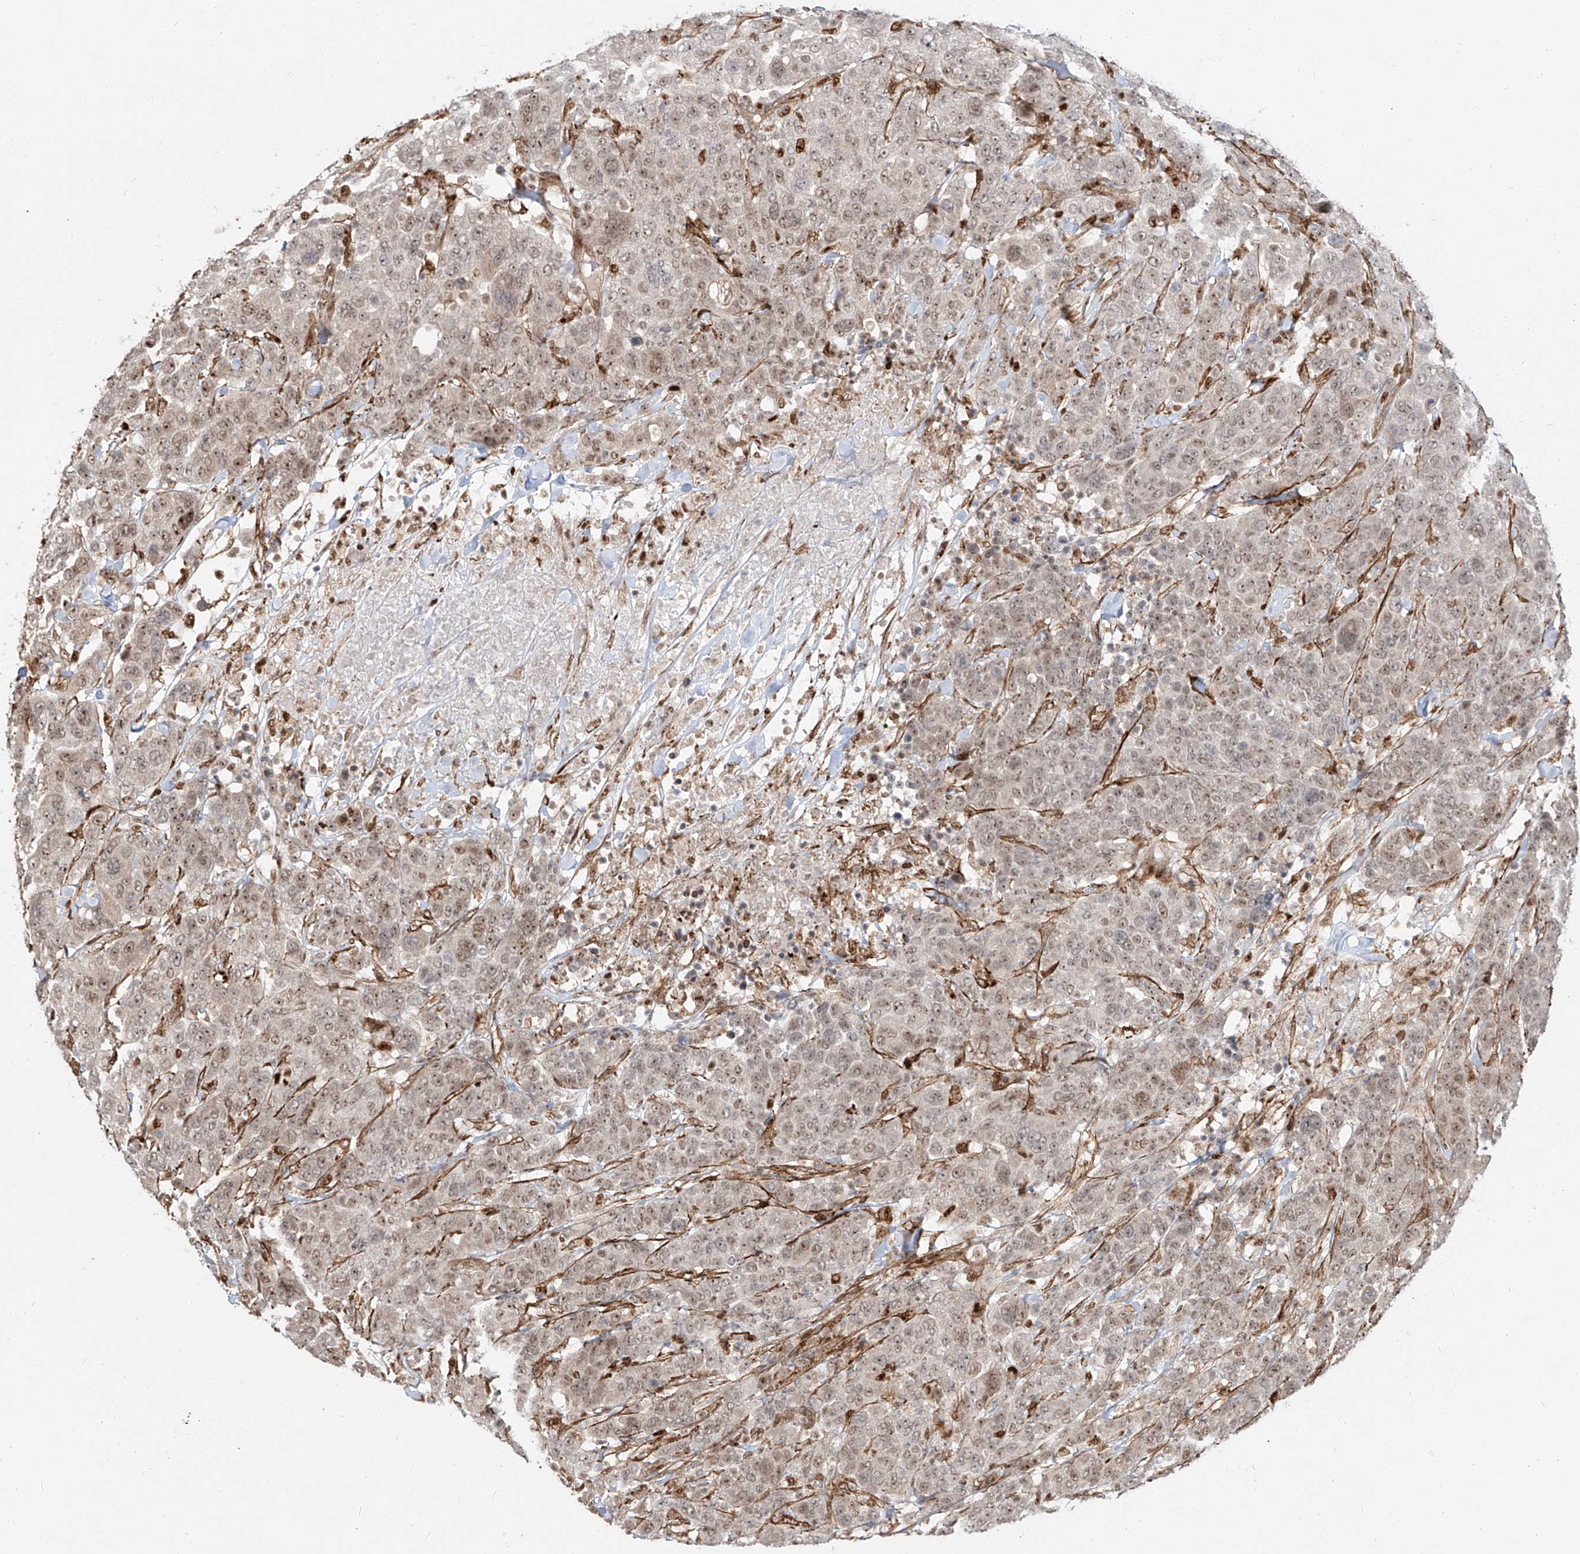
{"staining": {"intensity": "weak", "quantity": ">75%", "location": "nuclear"}, "tissue": "breast cancer", "cell_type": "Tumor cells", "image_type": "cancer", "snomed": [{"axis": "morphology", "description": "Duct carcinoma"}, {"axis": "topography", "description": "Breast"}], "caption": "Immunohistochemical staining of breast cancer (infiltrating ductal carcinoma) displays low levels of weak nuclear protein staining in approximately >75% of tumor cells. The staining was performed using DAB, with brown indicating positive protein expression. Nuclei are stained blue with hematoxylin.", "gene": "ZNF710", "patient": {"sex": "female", "age": 37}}